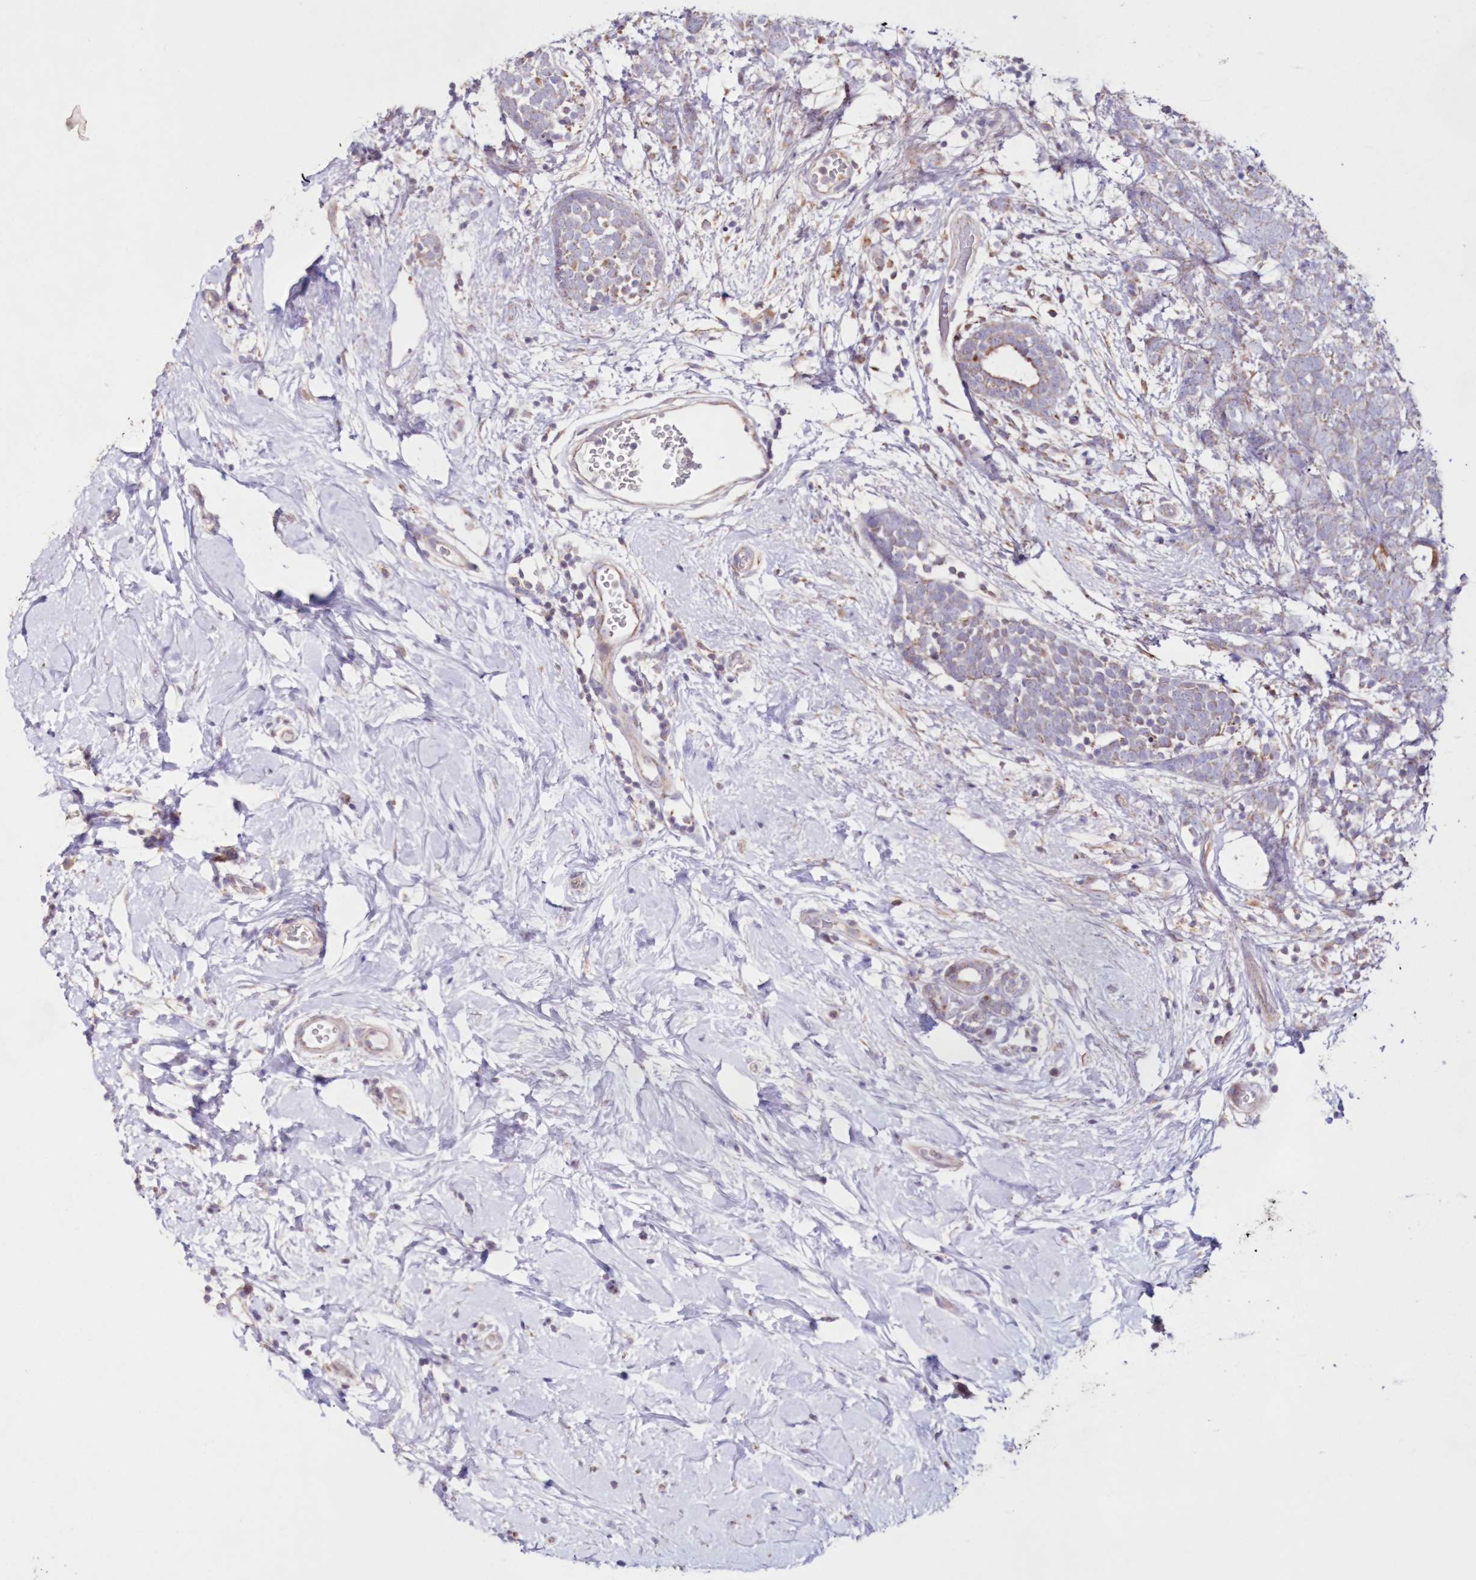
{"staining": {"intensity": "weak", "quantity": "<25%", "location": "cytoplasmic/membranous"}, "tissue": "breast cancer", "cell_type": "Tumor cells", "image_type": "cancer", "snomed": [{"axis": "morphology", "description": "Lobular carcinoma"}, {"axis": "topography", "description": "Breast"}], "caption": "An immunohistochemistry histopathology image of breast cancer (lobular carcinoma) is shown. There is no staining in tumor cells of breast cancer (lobular carcinoma). (DAB immunohistochemistry (IHC) visualized using brightfield microscopy, high magnification).", "gene": "HADHB", "patient": {"sex": "female", "age": 58}}